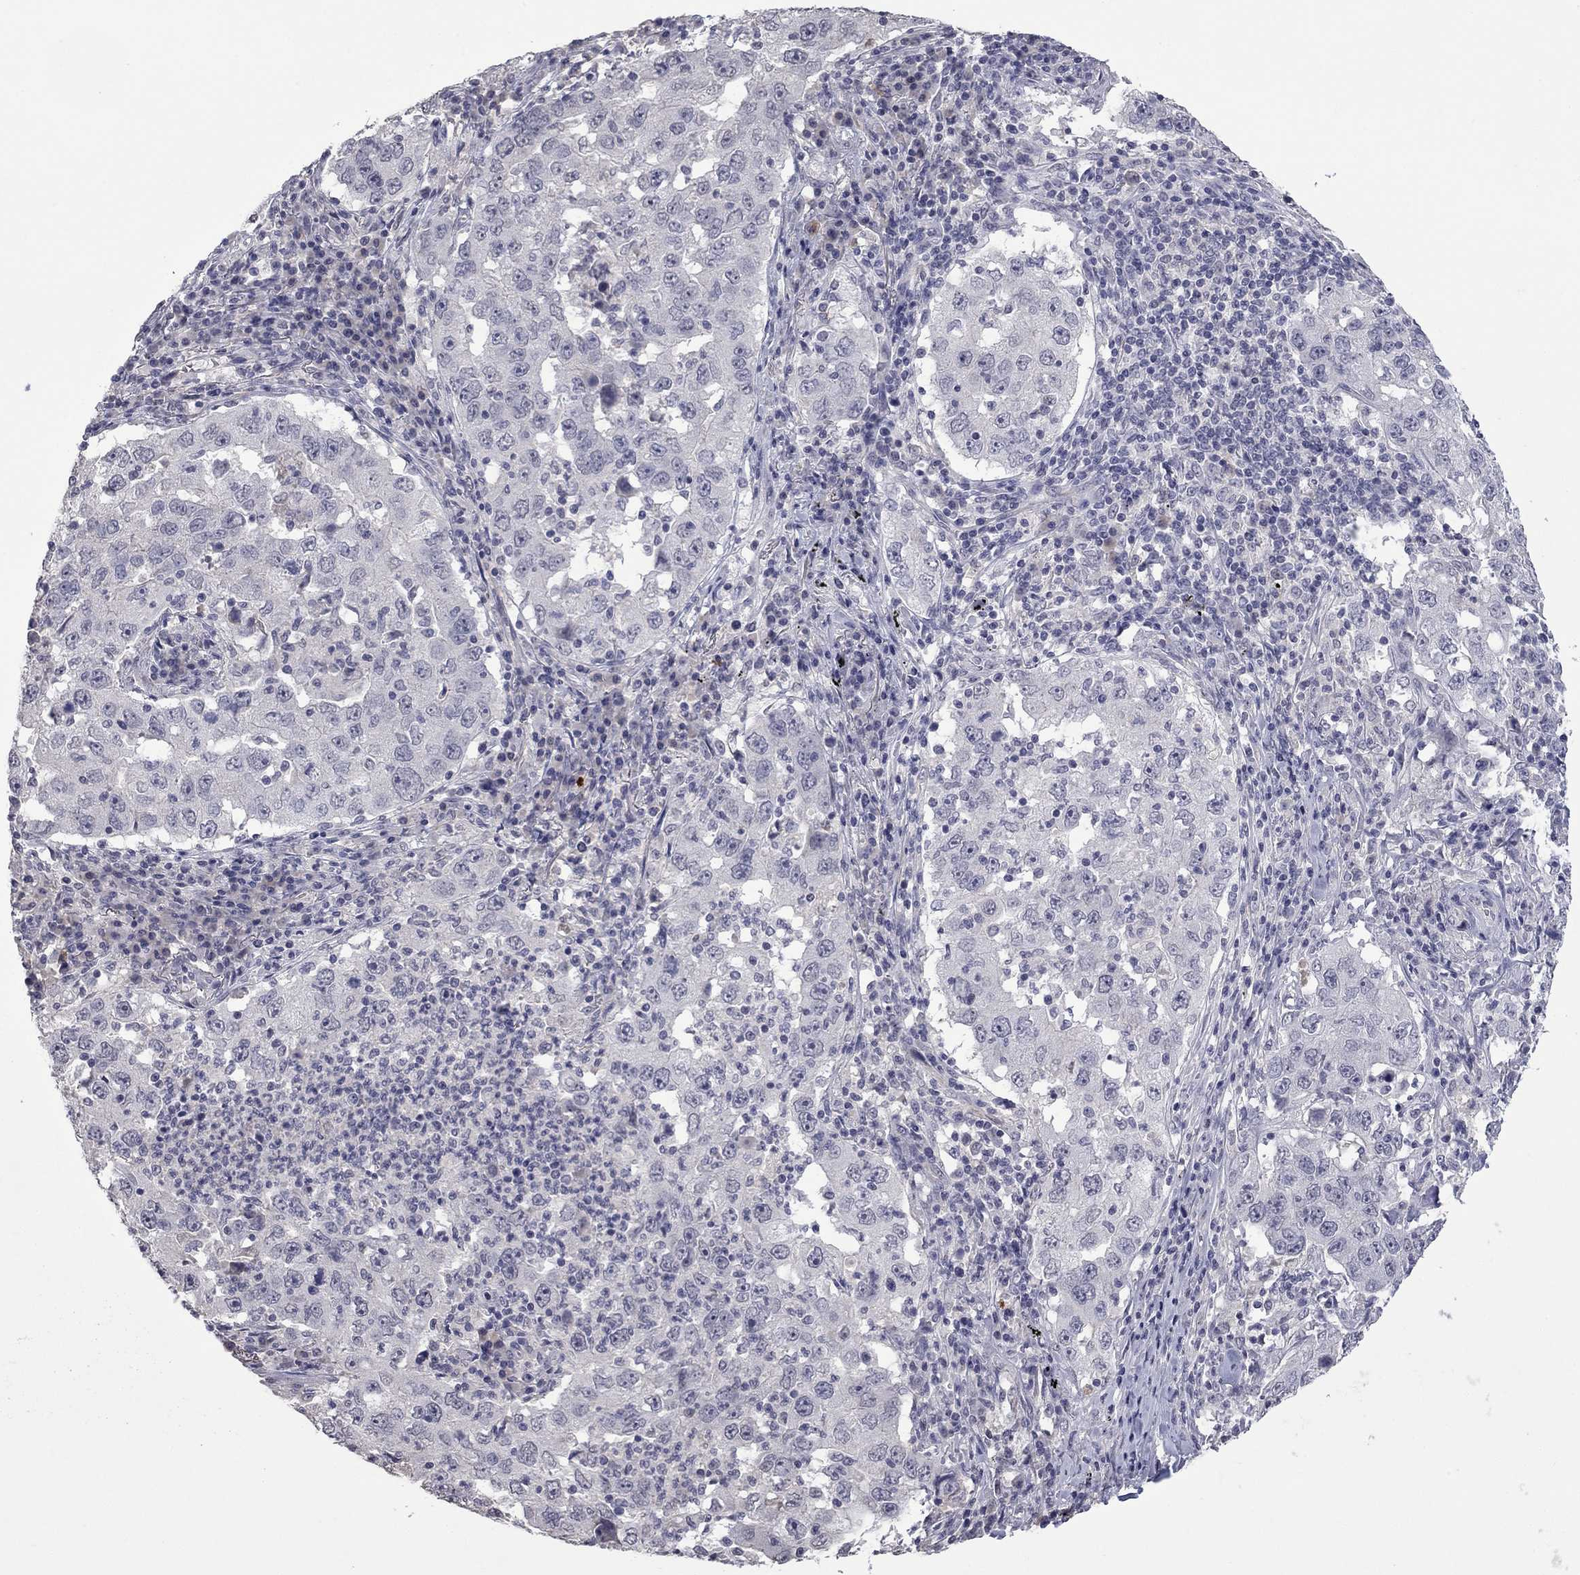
{"staining": {"intensity": "negative", "quantity": "none", "location": "none"}, "tissue": "lung cancer", "cell_type": "Tumor cells", "image_type": "cancer", "snomed": [{"axis": "morphology", "description": "Adenocarcinoma, NOS"}, {"axis": "topography", "description": "Lung"}], "caption": "Tumor cells are negative for protein expression in human lung cancer (adenocarcinoma). The staining was performed using DAB to visualize the protein expression in brown, while the nuclei were stained in blue with hematoxylin (Magnification: 20x).", "gene": "IP6K3", "patient": {"sex": "male", "age": 73}}